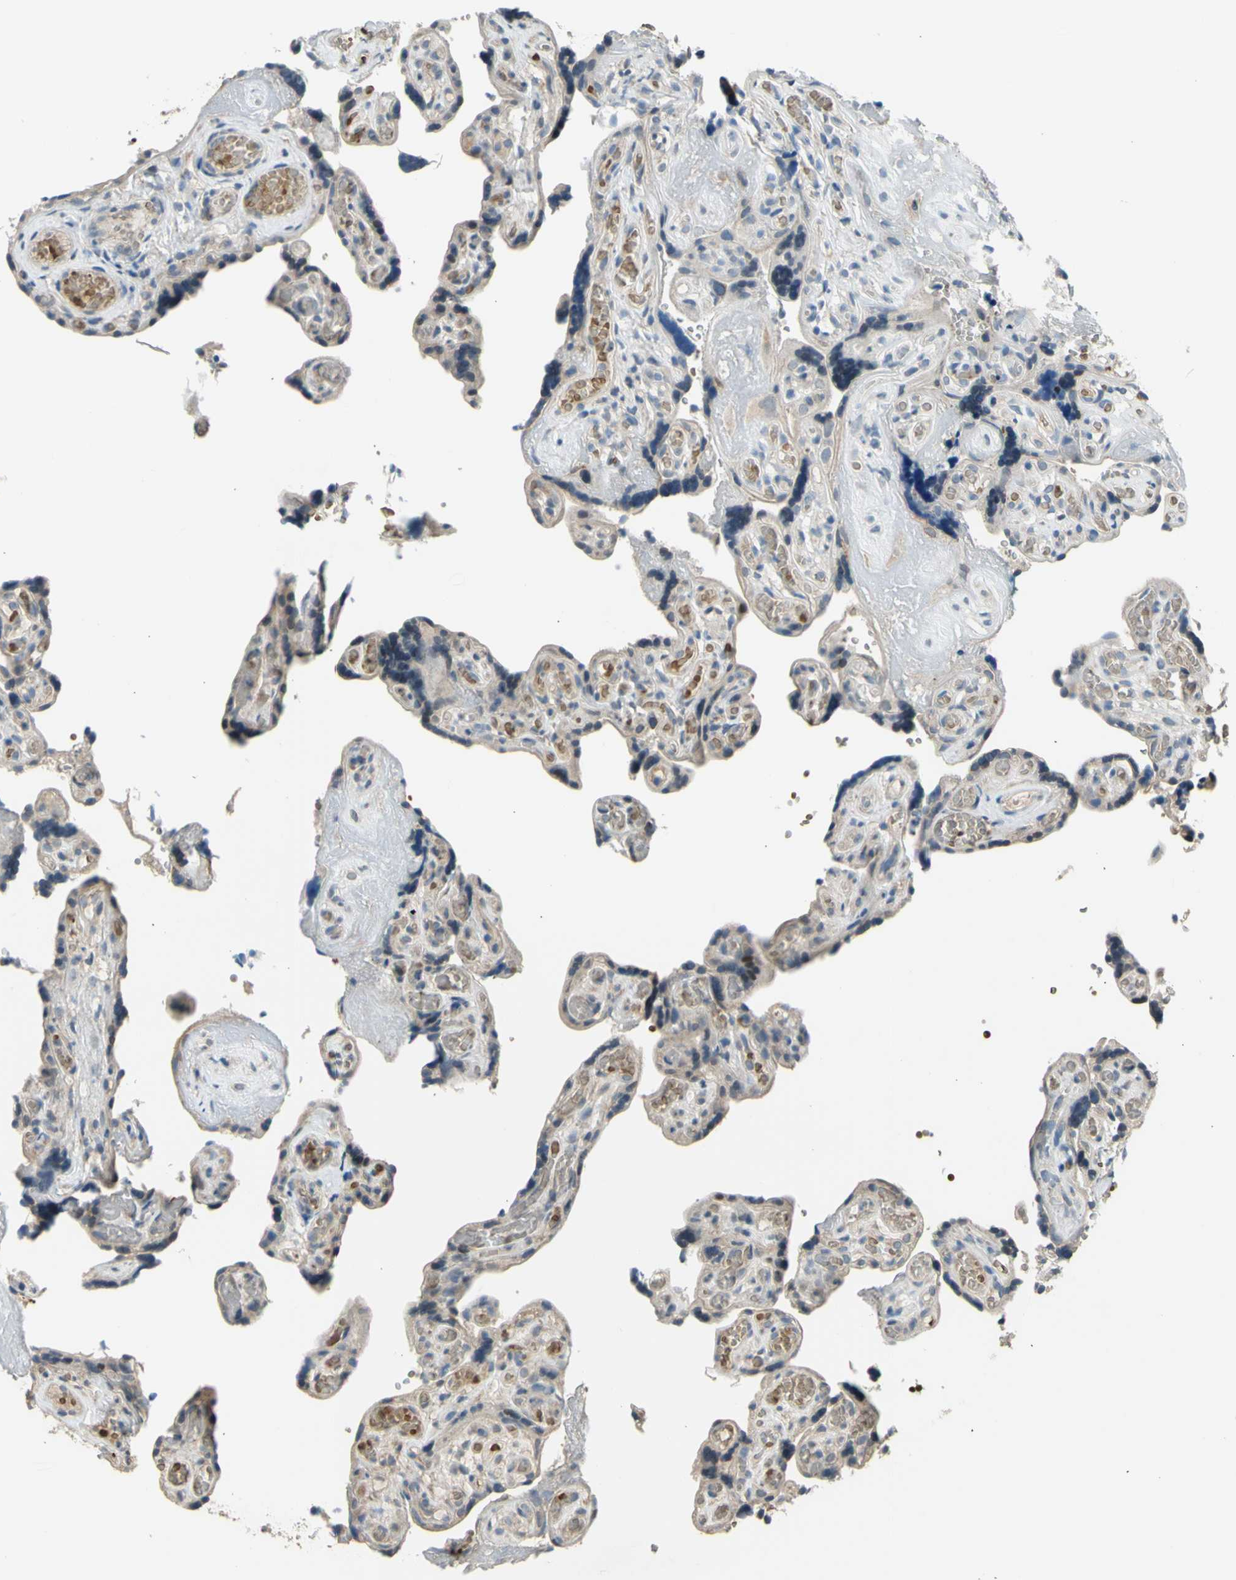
{"staining": {"intensity": "weak", "quantity": "25%-75%", "location": "nuclear"}, "tissue": "placenta", "cell_type": "Decidual cells", "image_type": "normal", "snomed": [{"axis": "morphology", "description": "Normal tissue, NOS"}, {"axis": "topography", "description": "Placenta"}], "caption": "Placenta was stained to show a protein in brown. There is low levels of weak nuclear positivity in about 25%-75% of decidual cells.", "gene": "ZNF184", "patient": {"sex": "female", "age": 30}}